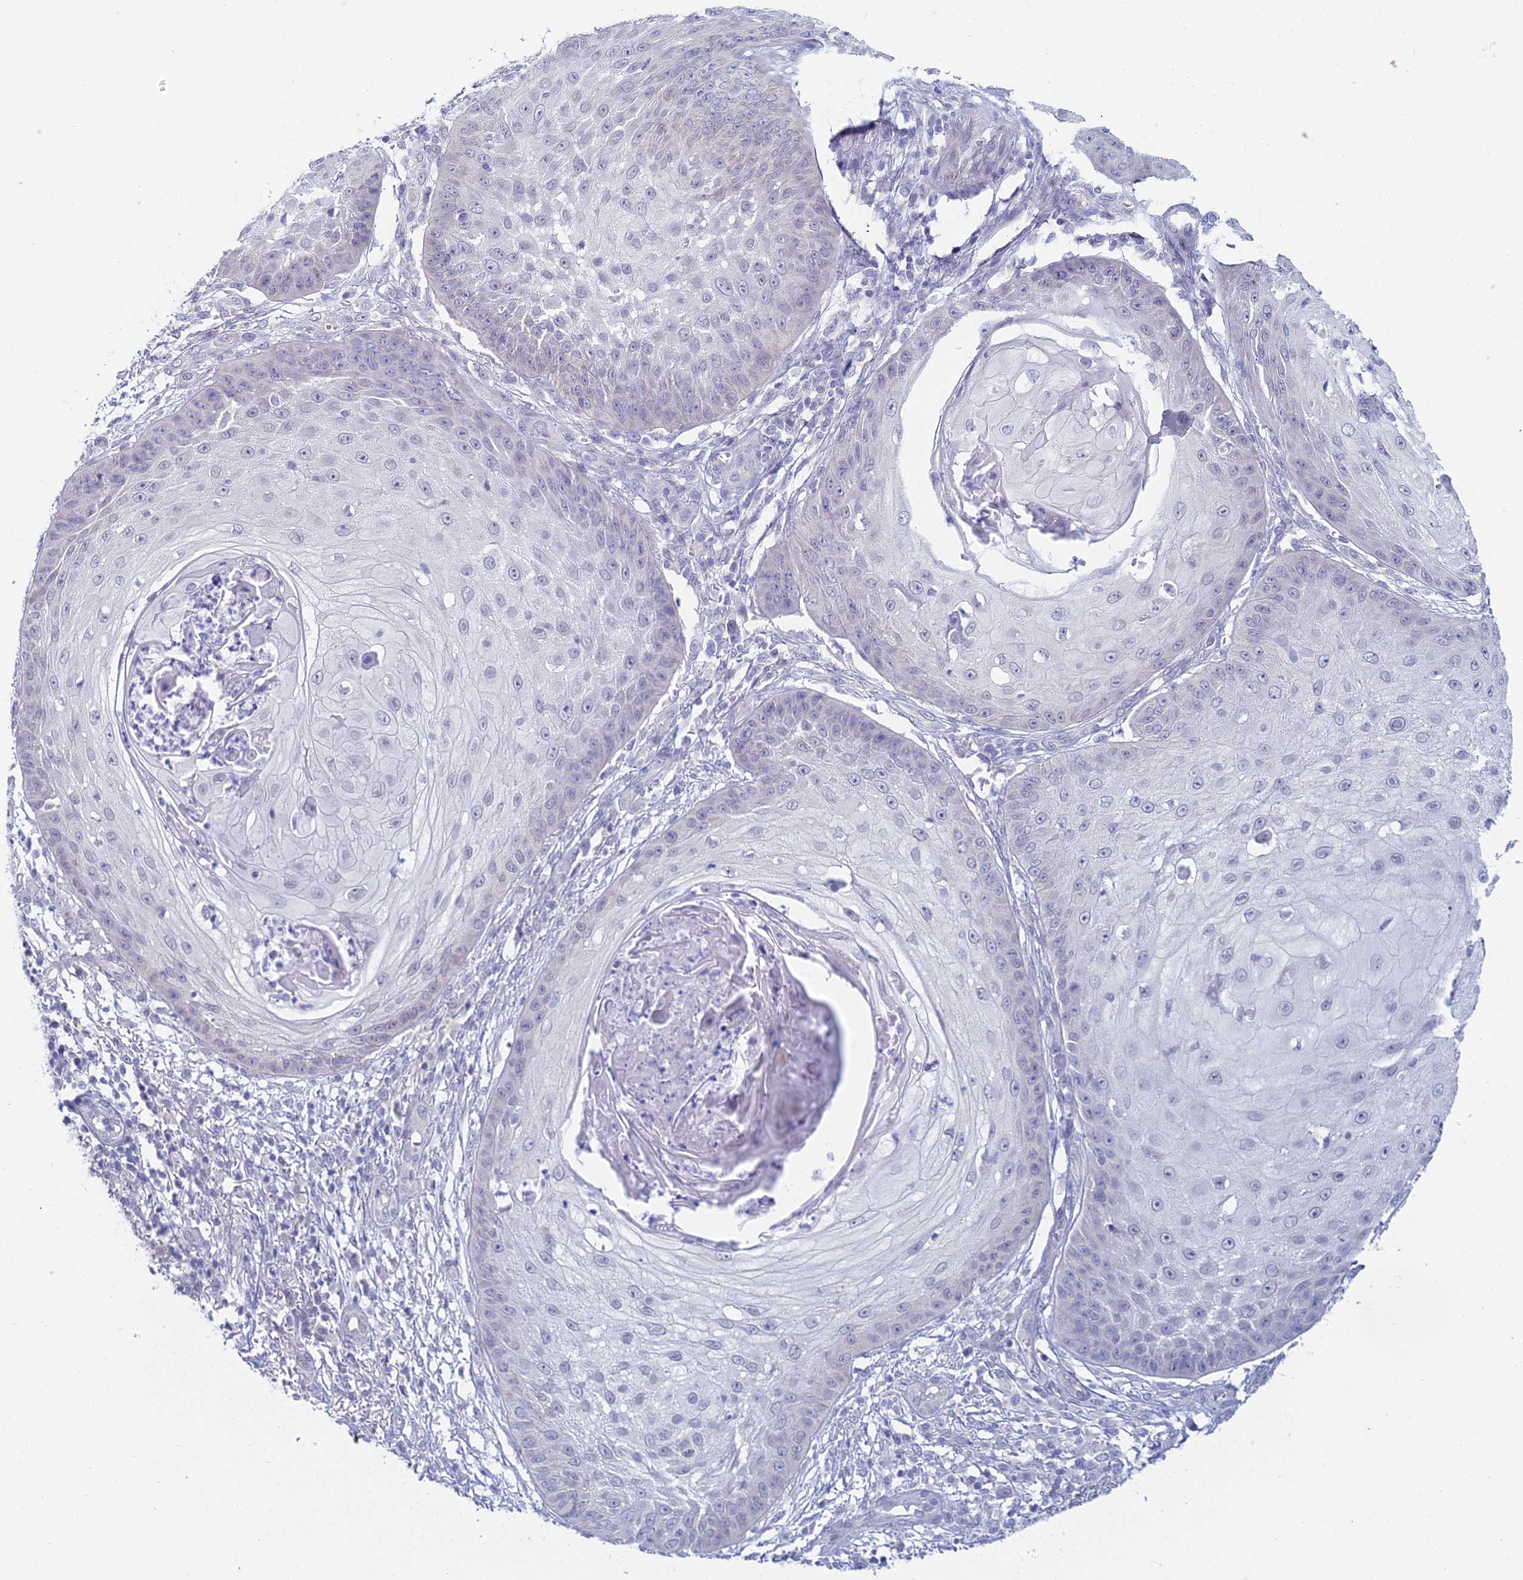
{"staining": {"intensity": "negative", "quantity": "none", "location": "none"}, "tissue": "skin cancer", "cell_type": "Tumor cells", "image_type": "cancer", "snomed": [{"axis": "morphology", "description": "Squamous cell carcinoma, NOS"}, {"axis": "topography", "description": "Skin"}], "caption": "Immunohistochemistry of skin cancer (squamous cell carcinoma) demonstrates no staining in tumor cells. The staining is performed using DAB (3,3'-diaminobenzidine) brown chromogen with nuclei counter-stained in using hematoxylin.", "gene": "EEF2KMT", "patient": {"sex": "male", "age": 70}}